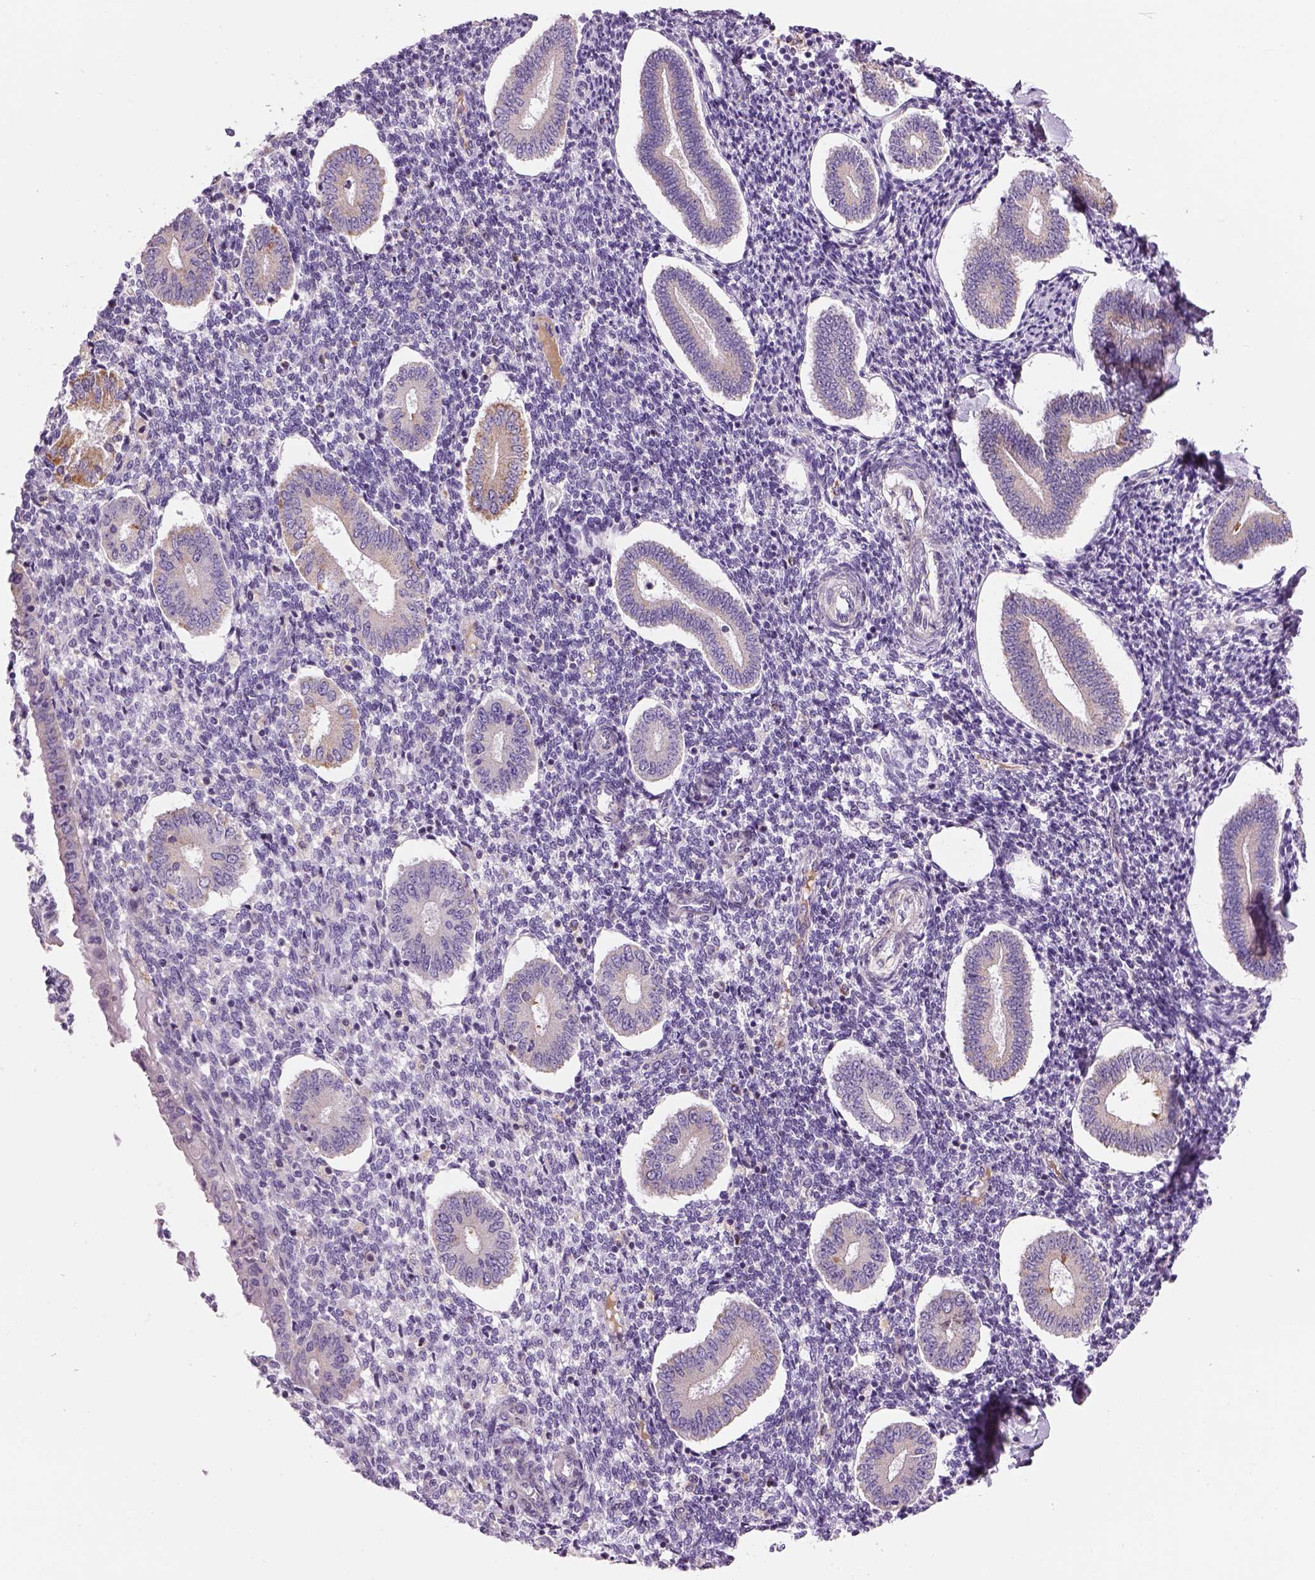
{"staining": {"intensity": "negative", "quantity": "none", "location": "none"}, "tissue": "endometrium", "cell_type": "Cells in endometrial stroma", "image_type": "normal", "snomed": [{"axis": "morphology", "description": "Normal tissue, NOS"}, {"axis": "topography", "description": "Endometrium"}], "caption": "There is no significant staining in cells in endometrial stroma of endometrium. The staining was performed using DAB to visualize the protein expression in brown, while the nuclei were stained in blue with hematoxylin (Magnification: 20x).", "gene": "IFT52", "patient": {"sex": "female", "age": 40}}